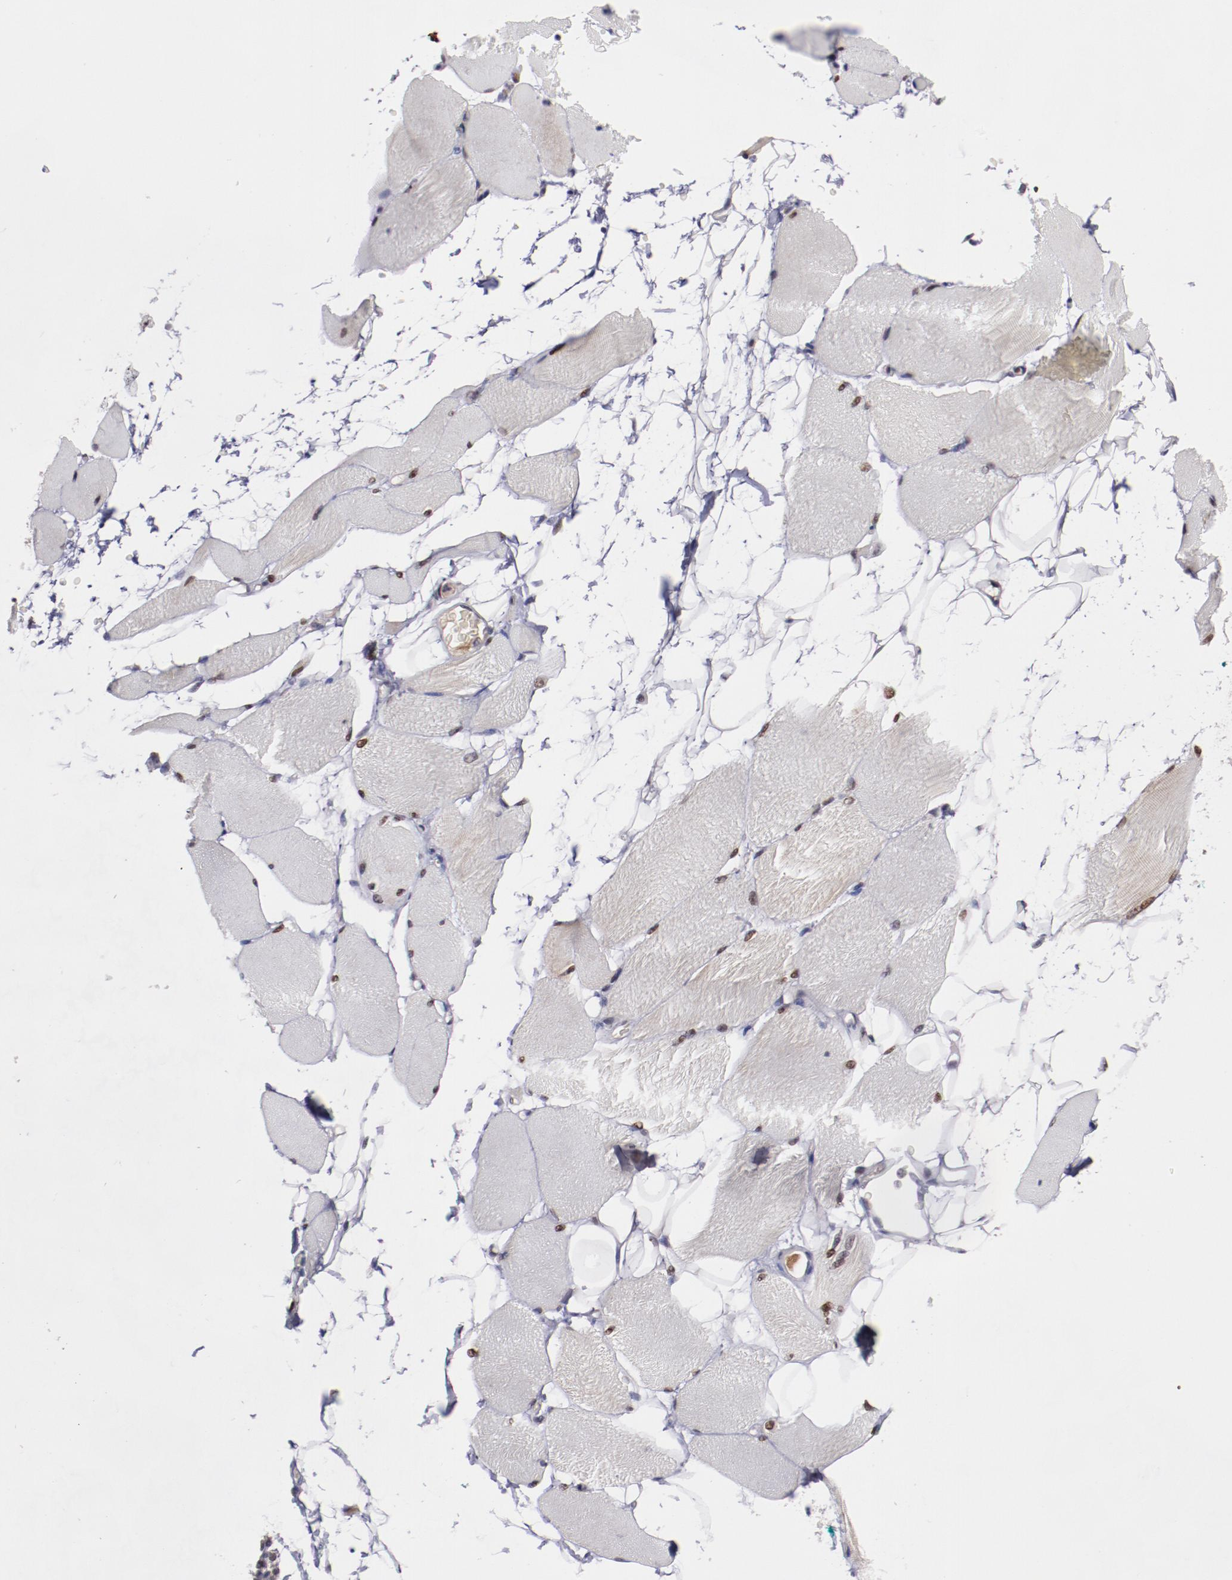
{"staining": {"intensity": "moderate", "quantity": "<25%", "location": "cytoplasmic/membranous,nuclear"}, "tissue": "skeletal muscle", "cell_type": "Myocytes", "image_type": "normal", "snomed": [{"axis": "morphology", "description": "Normal tissue, NOS"}, {"axis": "topography", "description": "Skeletal muscle"}, {"axis": "topography", "description": "Parathyroid gland"}], "caption": "A histopathology image of skeletal muscle stained for a protein shows moderate cytoplasmic/membranous,nuclear brown staining in myocytes.", "gene": "DDX24", "patient": {"sex": "female", "age": 37}}